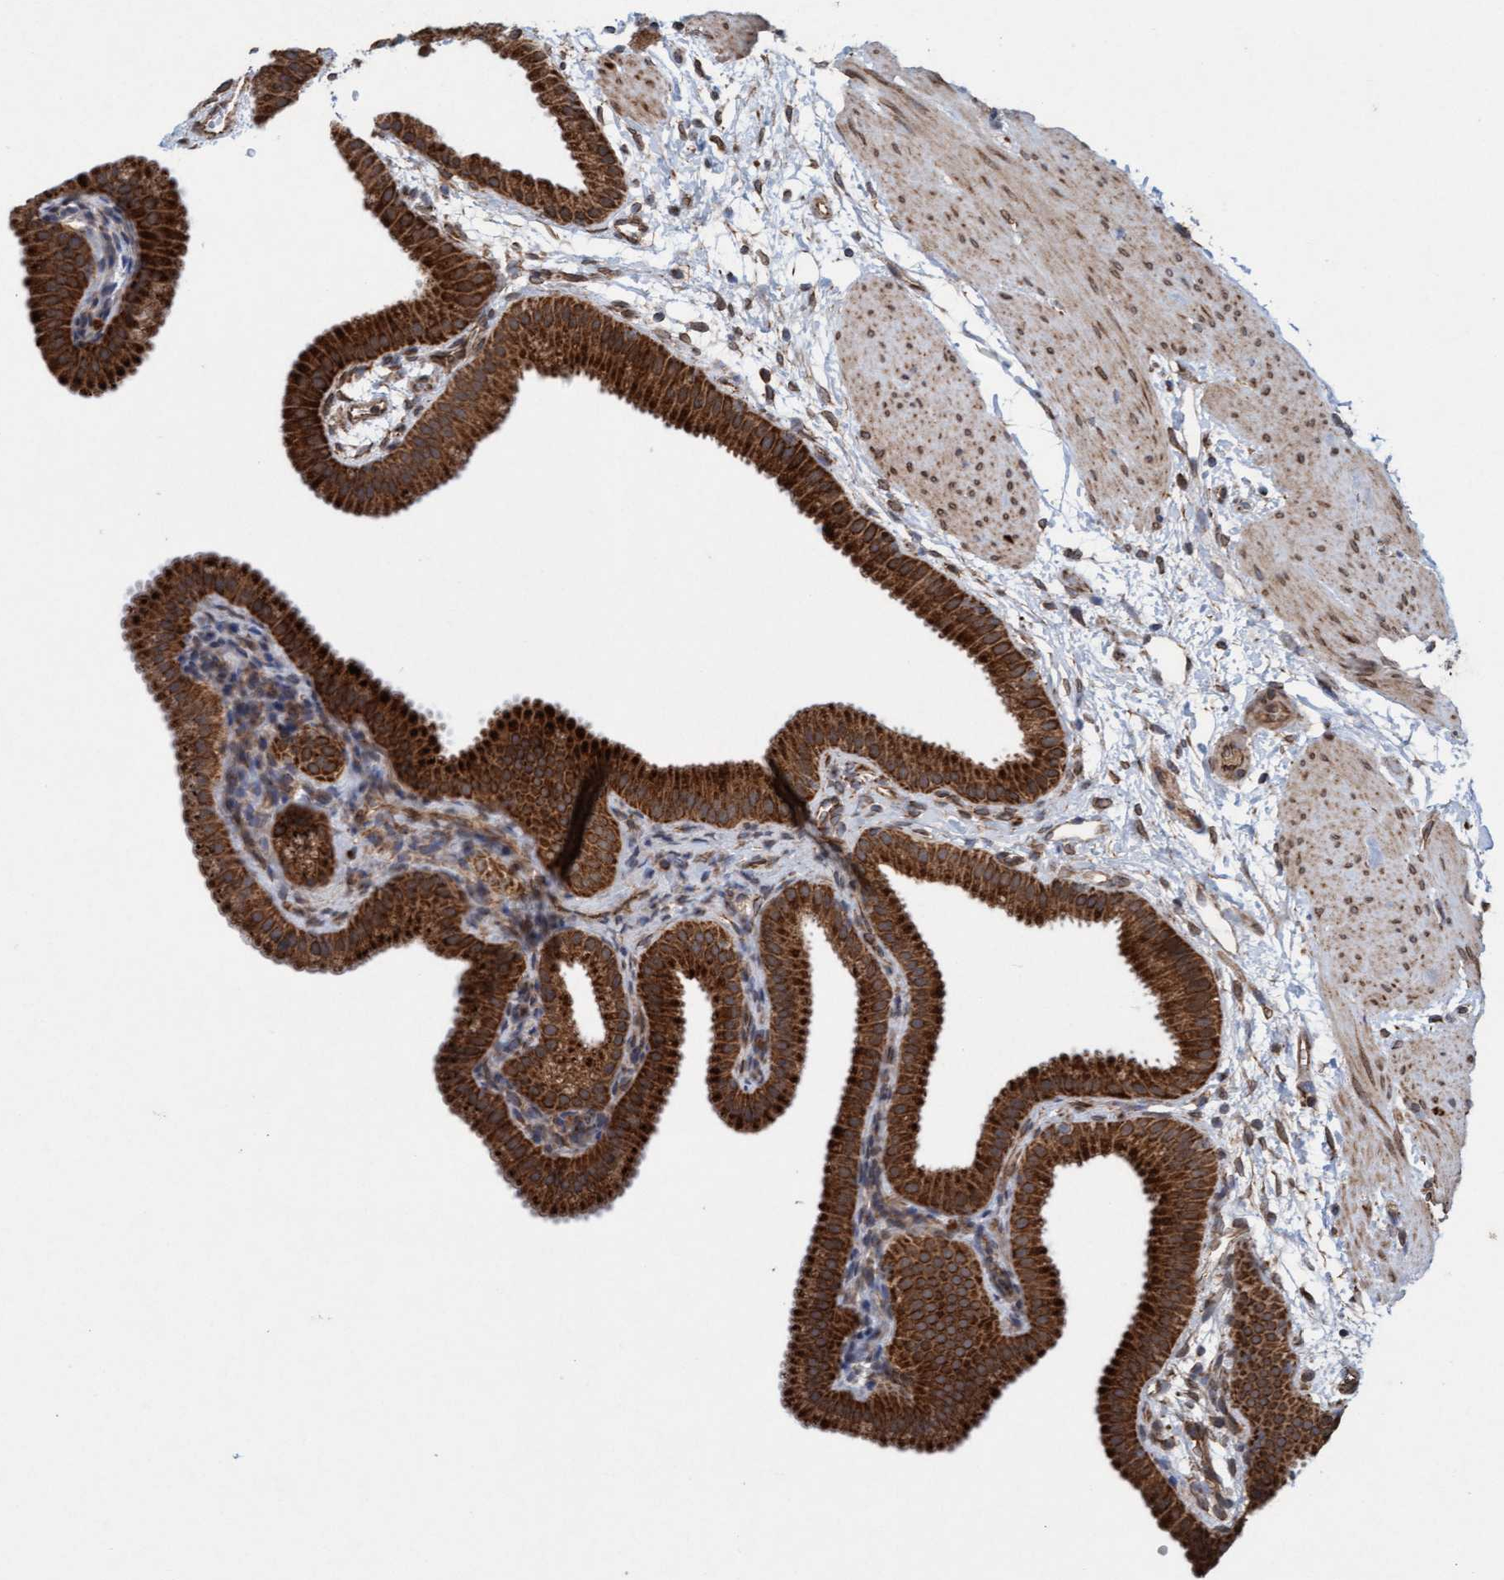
{"staining": {"intensity": "strong", "quantity": ">75%", "location": "cytoplasmic/membranous"}, "tissue": "gallbladder", "cell_type": "Glandular cells", "image_type": "normal", "snomed": [{"axis": "morphology", "description": "Normal tissue, NOS"}, {"axis": "topography", "description": "Gallbladder"}], "caption": "Gallbladder was stained to show a protein in brown. There is high levels of strong cytoplasmic/membranous positivity in approximately >75% of glandular cells.", "gene": "MRPS23", "patient": {"sex": "female", "age": 64}}